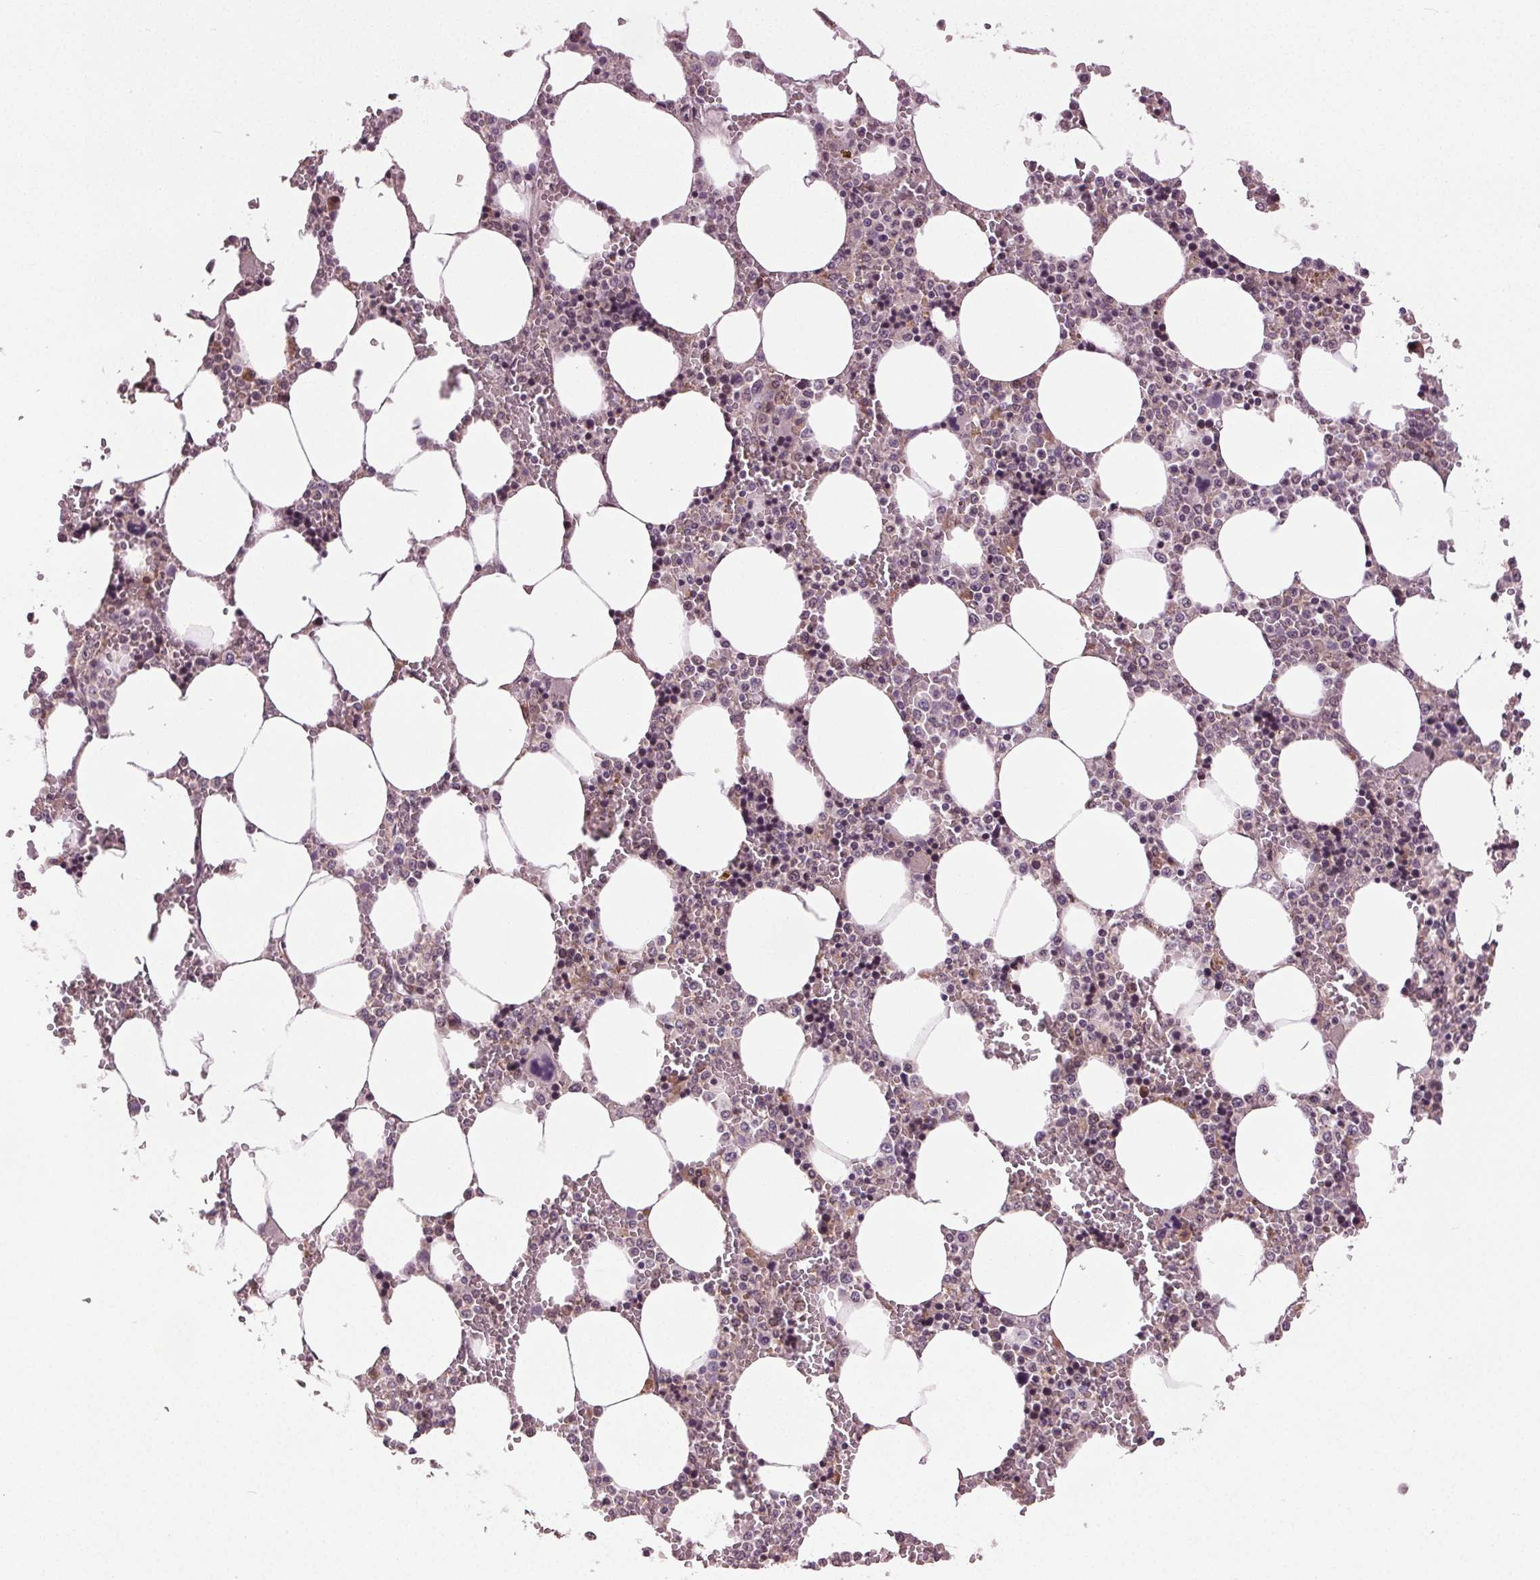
{"staining": {"intensity": "weak", "quantity": "<25%", "location": "nuclear"}, "tissue": "bone marrow", "cell_type": "Hematopoietic cells", "image_type": "normal", "snomed": [{"axis": "morphology", "description": "Normal tissue, NOS"}, {"axis": "topography", "description": "Bone marrow"}], "caption": "The immunohistochemistry histopathology image has no significant expression in hematopoietic cells of bone marrow. (Brightfield microscopy of DAB (3,3'-diaminobenzidine) immunohistochemistry (IHC) at high magnification).", "gene": "BSDC1", "patient": {"sex": "male", "age": 64}}